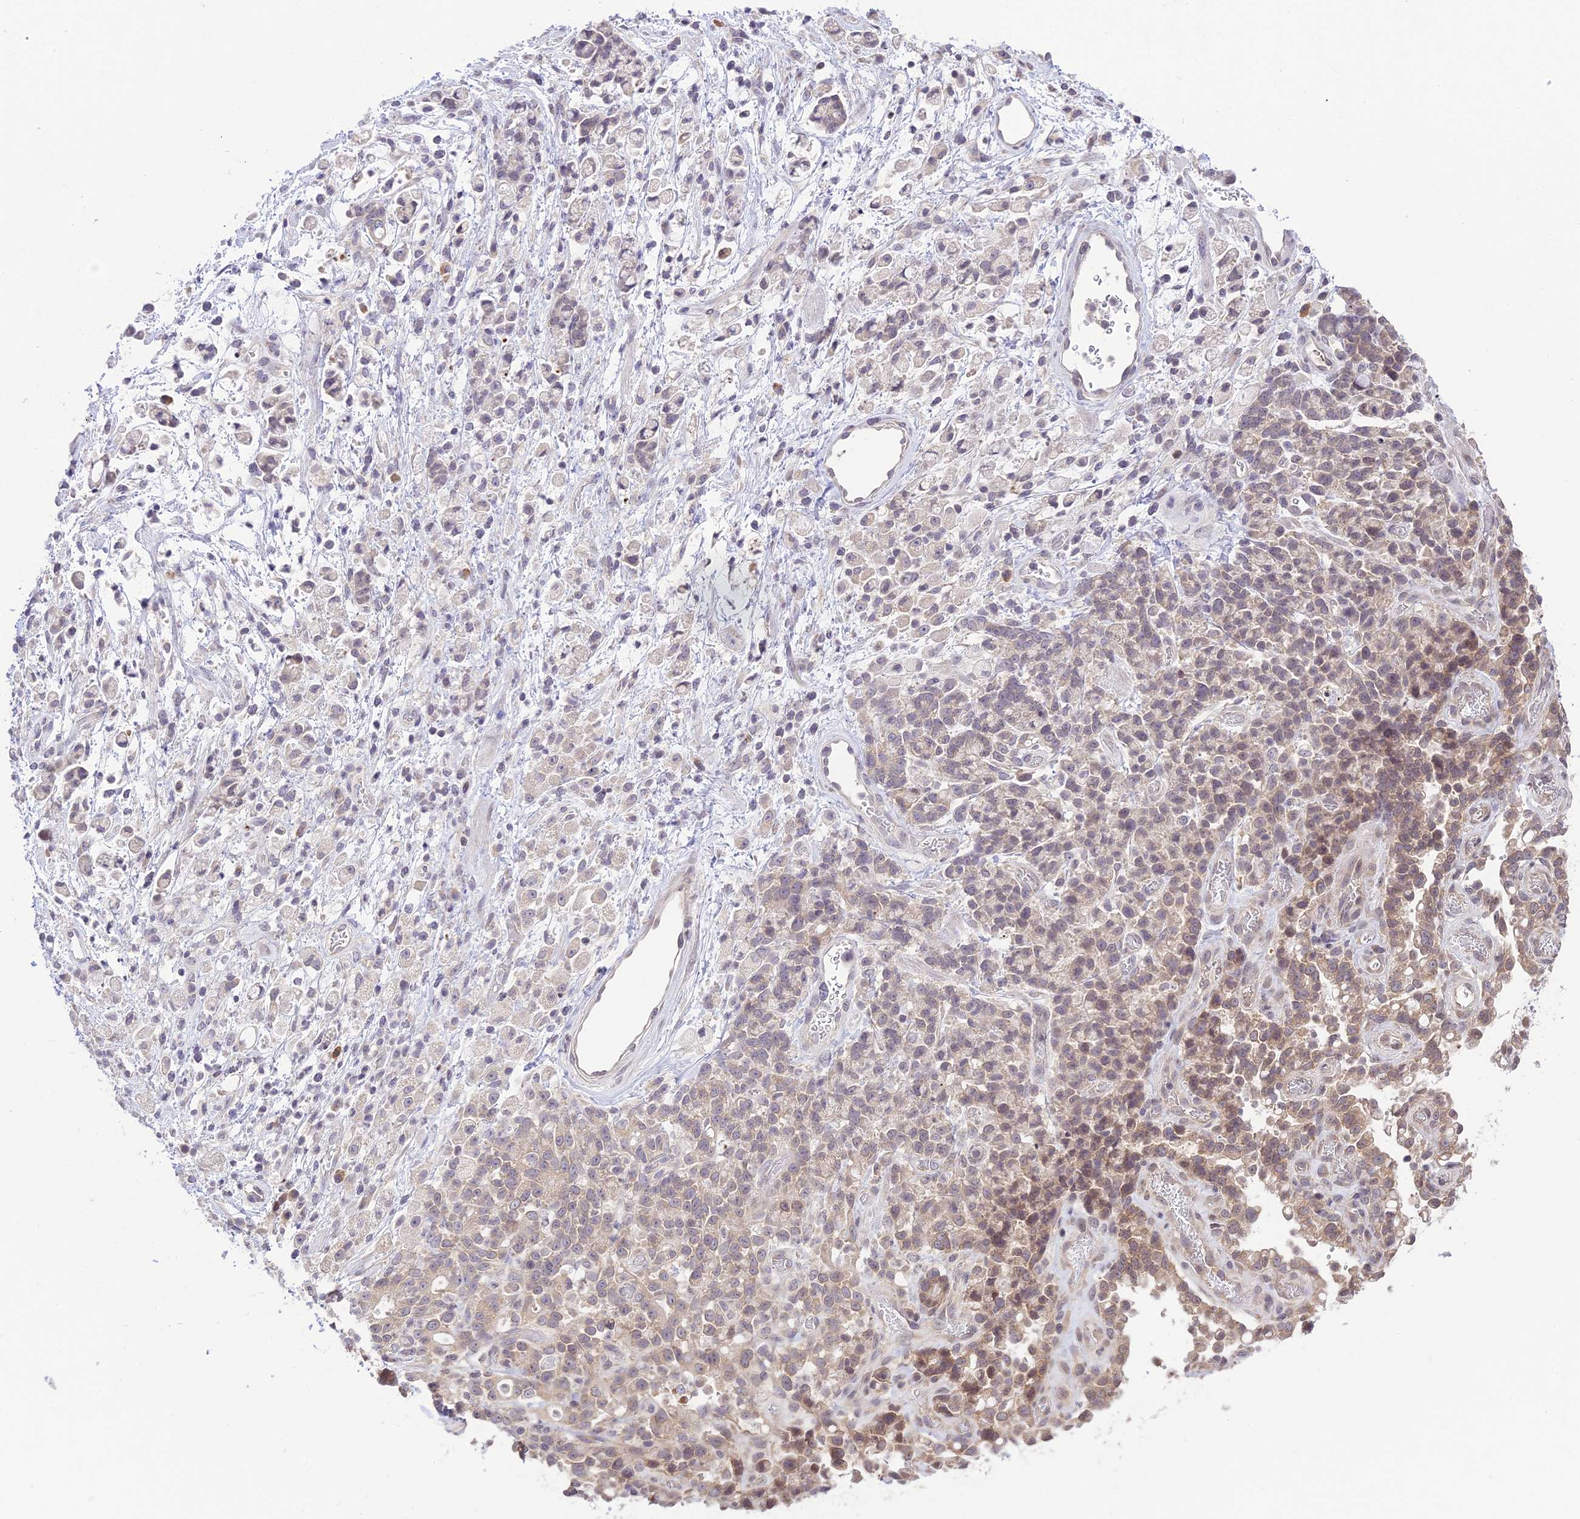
{"staining": {"intensity": "weak", "quantity": "<25%", "location": "cytoplasmic/membranous,nuclear"}, "tissue": "stomach cancer", "cell_type": "Tumor cells", "image_type": "cancer", "snomed": [{"axis": "morphology", "description": "Adenocarcinoma, NOS"}, {"axis": "topography", "description": "Stomach"}], "caption": "Stomach cancer was stained to show a protein in brown. There is no significant expression in tumor cells.", "gene": "TEKT1", "patient": {"sex": "female", "age": 60}}